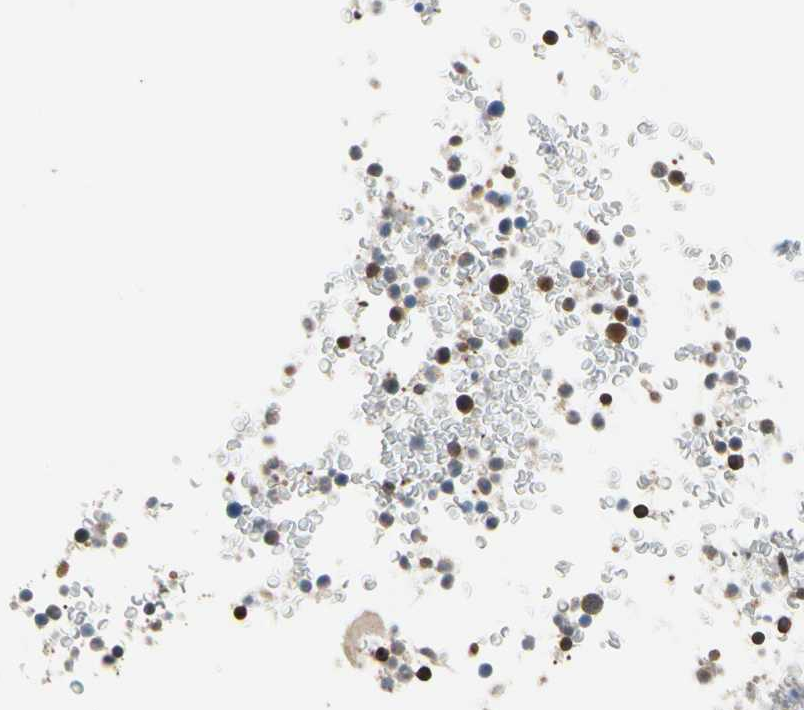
{"staining": {"intensity": "strong", "quantity": "25%-75%", "location": "cytoplasmic/membranous"}, "tissue": "bone marrow", "cell_type": "Hematopoietic cells", "image_type": "normal", "snomed": [{"axis": "morphology", "description": "Normal tissue, NOS"}, {"axis": "topography", "description": "Bone marrow"}], "caption": "Hematopoietic cells exhibit strong cytoplasmic/membranous expression in approximately 25%-75% of cells in unremarkable bone marrow.", "gene": "NFATC2", "patient": {"sex": "male"}}